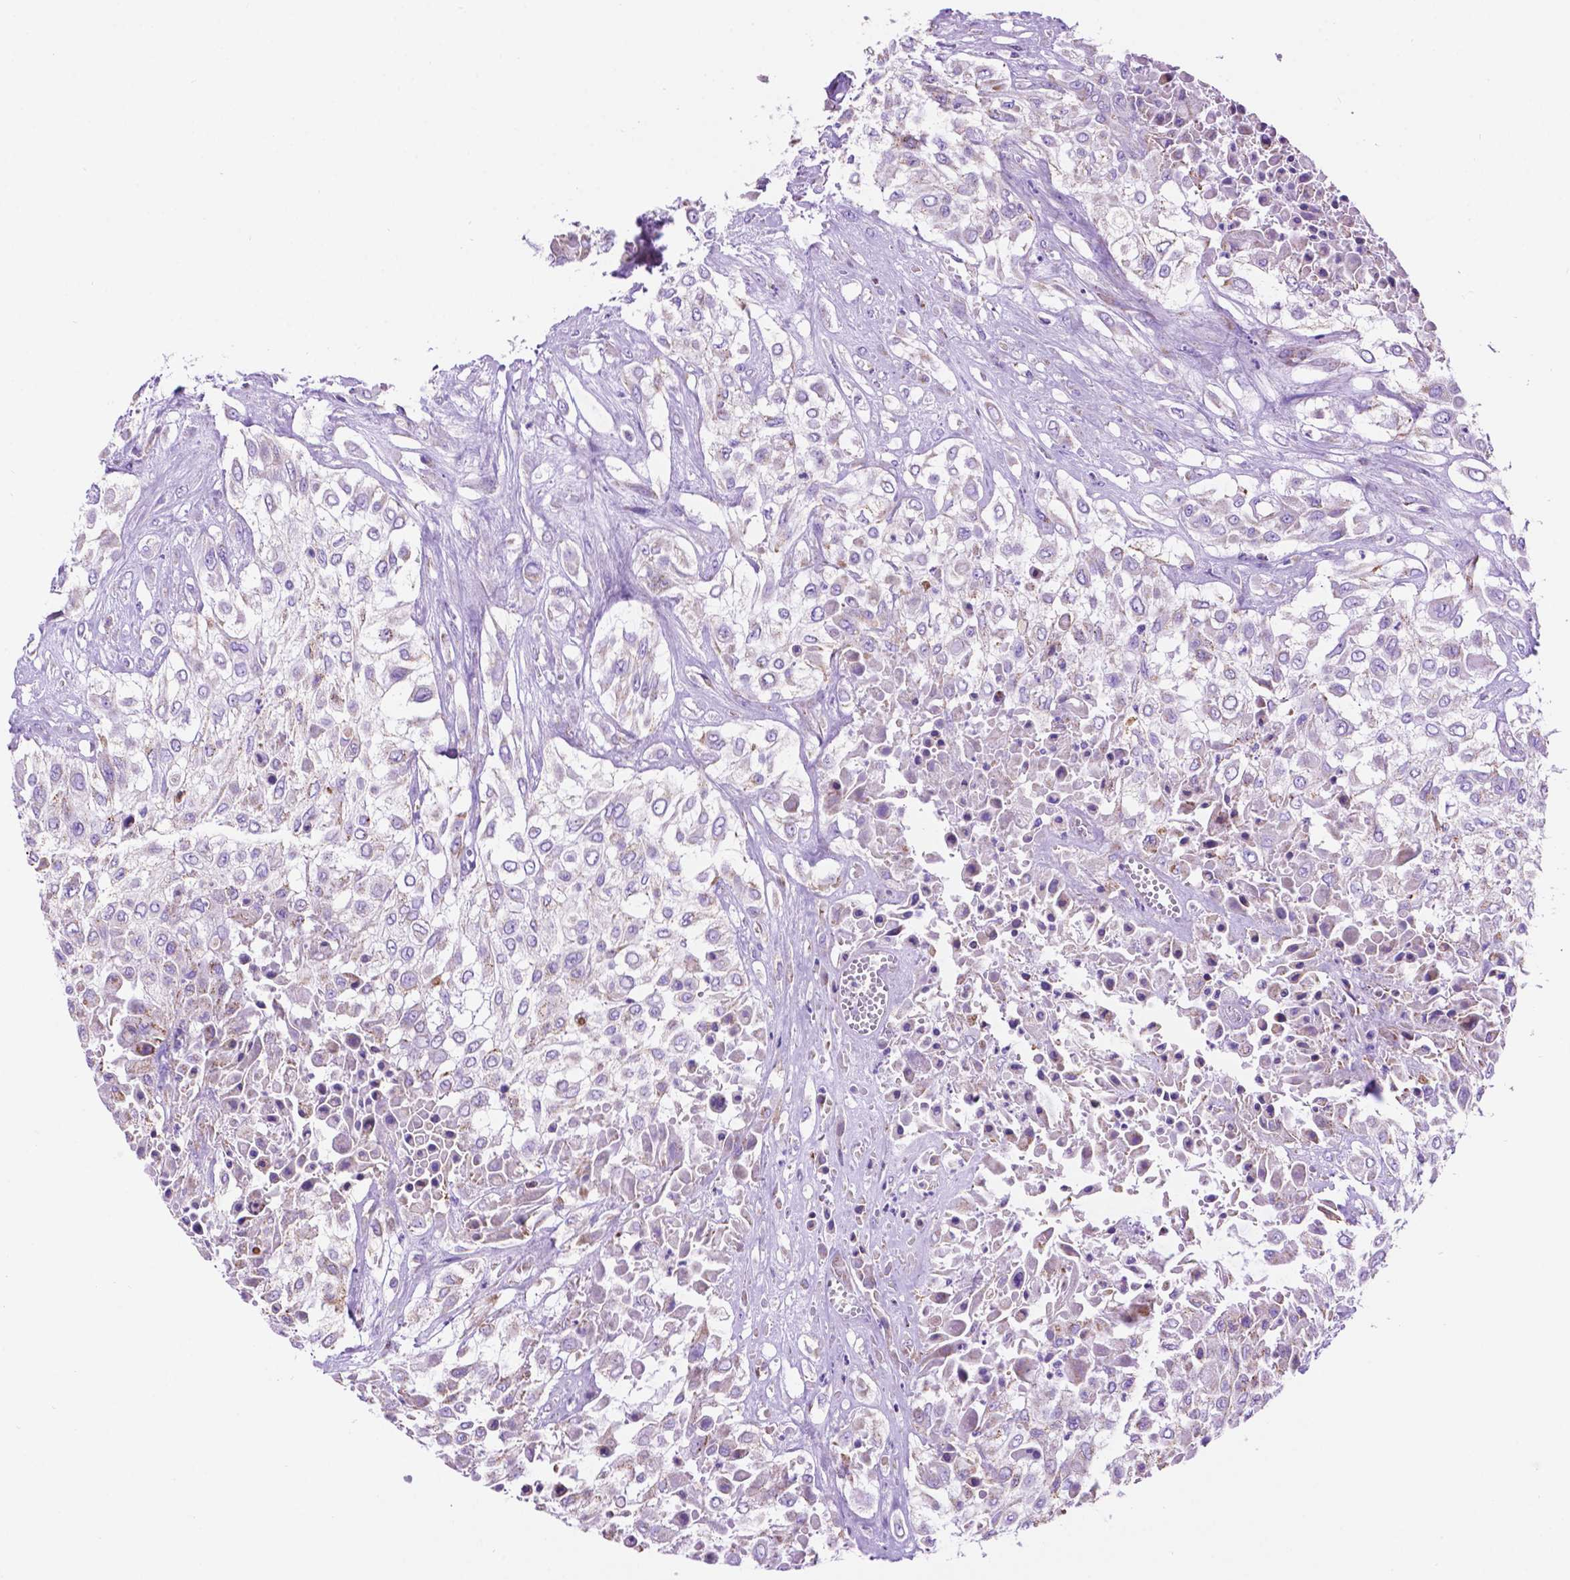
{"staining": {"intensity": "weak", "quantity": "<25%", "location": "cytoplasmic/membranous"}, "tissue": "urothelial cancer", "cell_type": "Tumor cells", "image_type": "cancer", "snomed": [{"axis": "morphology", "description": "Urothelial carcinoma, High grade"}, {"axis": "topography", "description": "Urinary bladder"}], "caption": "IHC photomicrograph of neoplastic tissue: high-grade urothelial carcinoma stained with DAB (3,3'-diaminobenzidine) reveals no significant protein staining in tumor cells.", "gene": "GDPD5", "patient": {"sex": "male", "age": 57}}